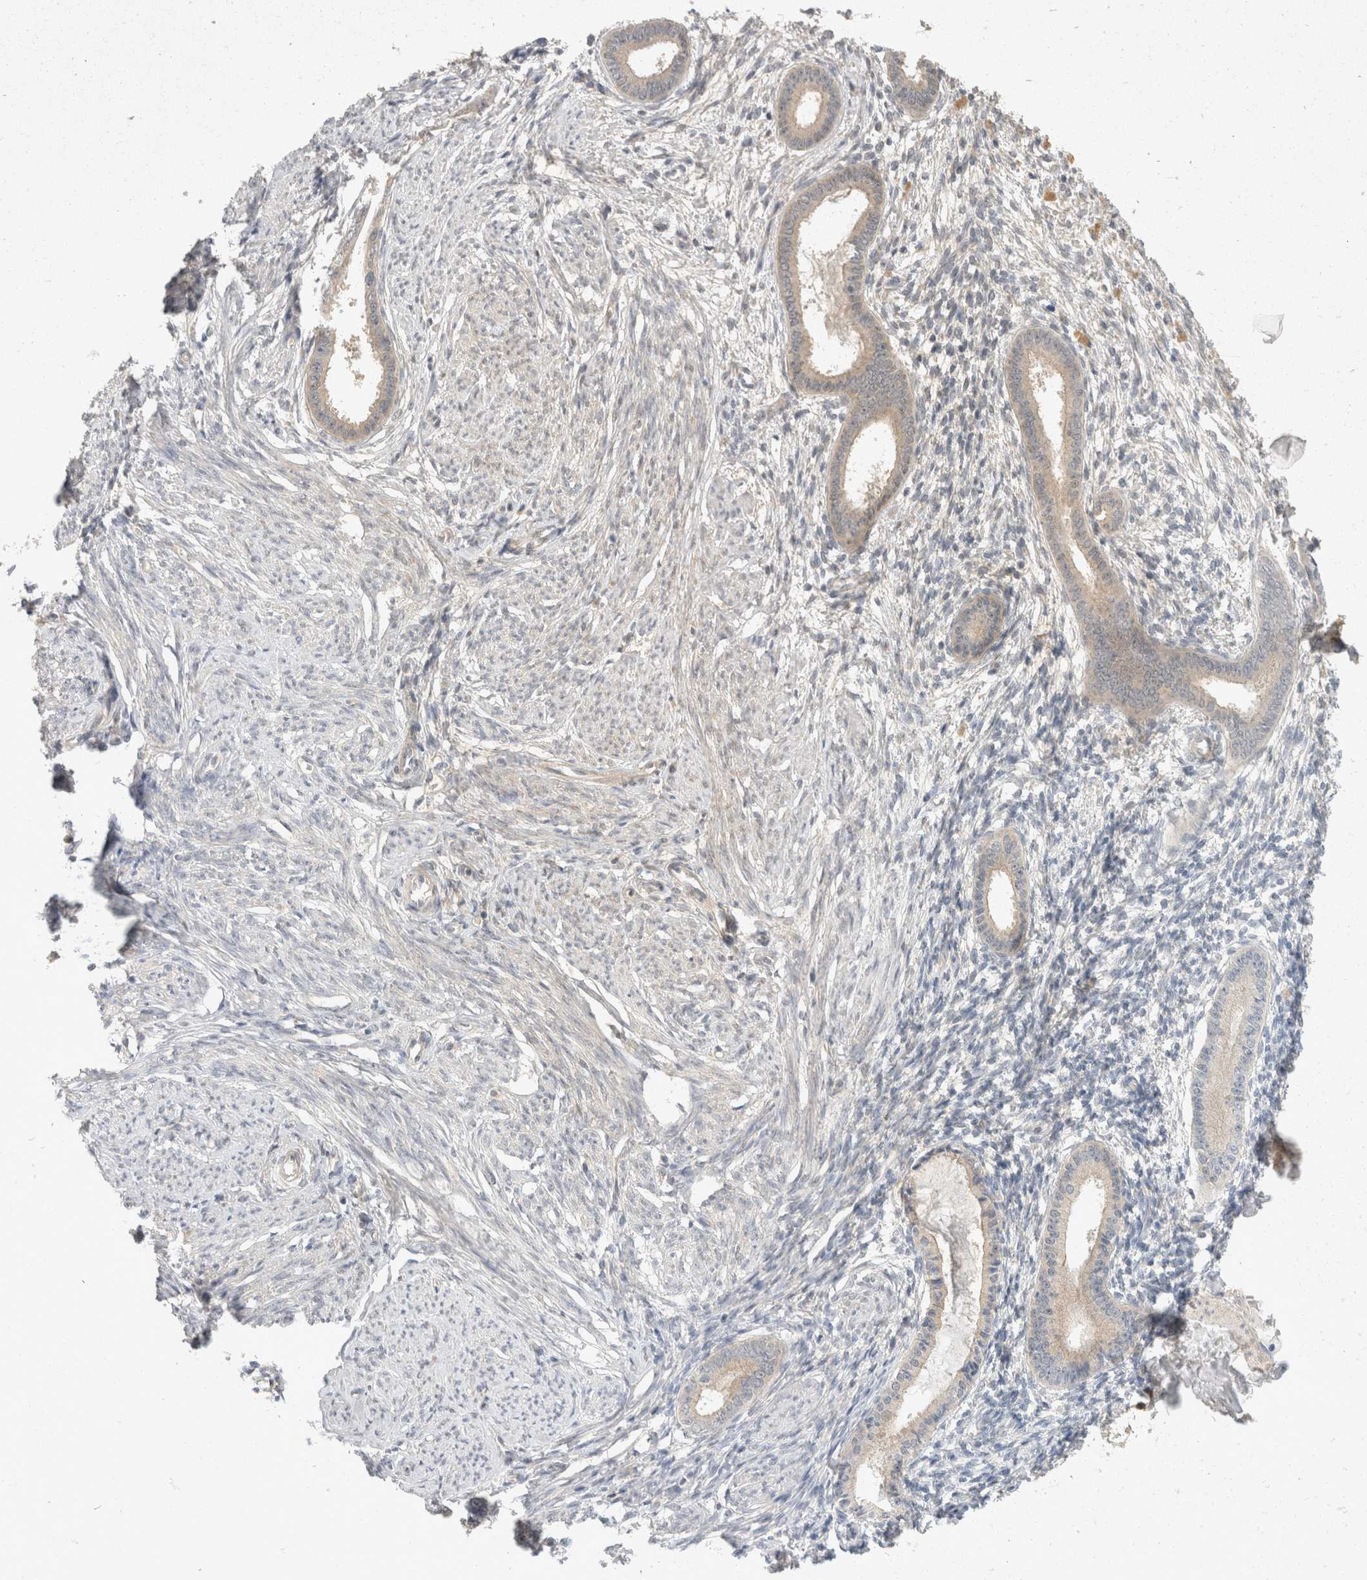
{"staining": {"intensity": "negative", "quantity": "none", "location": "none"}, "tissue": "endometrium", "cell_type": "Cells in endometrial stroma", "image_type": "normal", "snomed": [{"axis": "morphology", "description": "Normal tissue, NOS"}, {"axis": "topography", "description": "Endometrium"}], "caption": "Immunohistochemistry micrograph of benign endometrium: endometrium stained with DAB (3,3'-diaminobenzidine) displays no significant protein expression in cells in endometrial stroma.", "gene": "TOM1L2", "patient": {"sex": "female", "age": 56}}